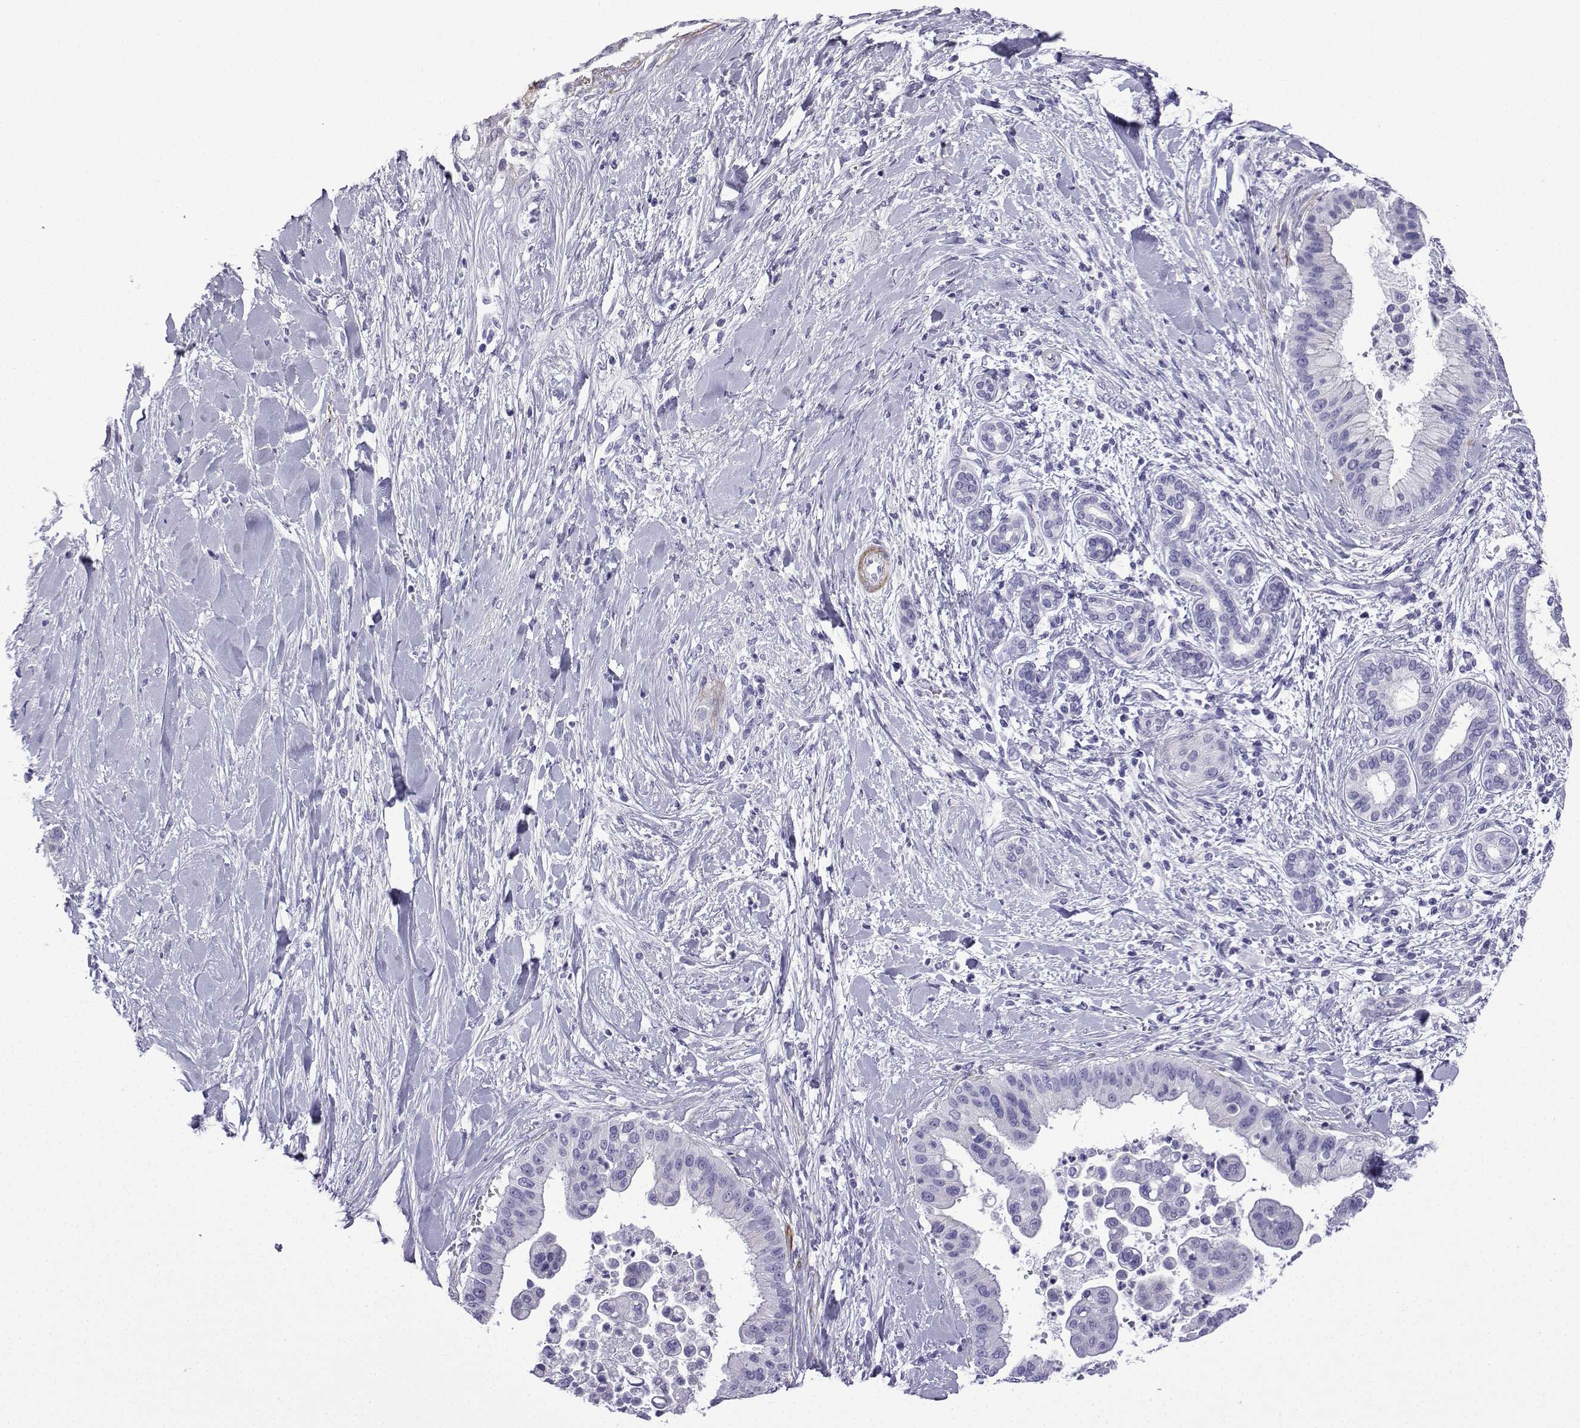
{"staining": {"intensity": "negative", "quantity": "none", "location": "none"}, "tissue": "liver cancer", "cell_type": "Tumor cells", "image_type": "cancer", "snomed": [{"axis": "morphology", "description": "Cholangiocarcinoma"}, {"axis": "topography", "description": "Liver"}], "caption": "Immunohistochemistry (IHC) photomicrograph of liver cholangiocarcinoma stained for a protein (brown), which demonstrates no expression in tumor cells. (Brightfield microscopy of DAB immunohistochemistry (IHC) at high magnification).", "gene": "KCNF1", "patient": {"sex": "female", "age": 54}}